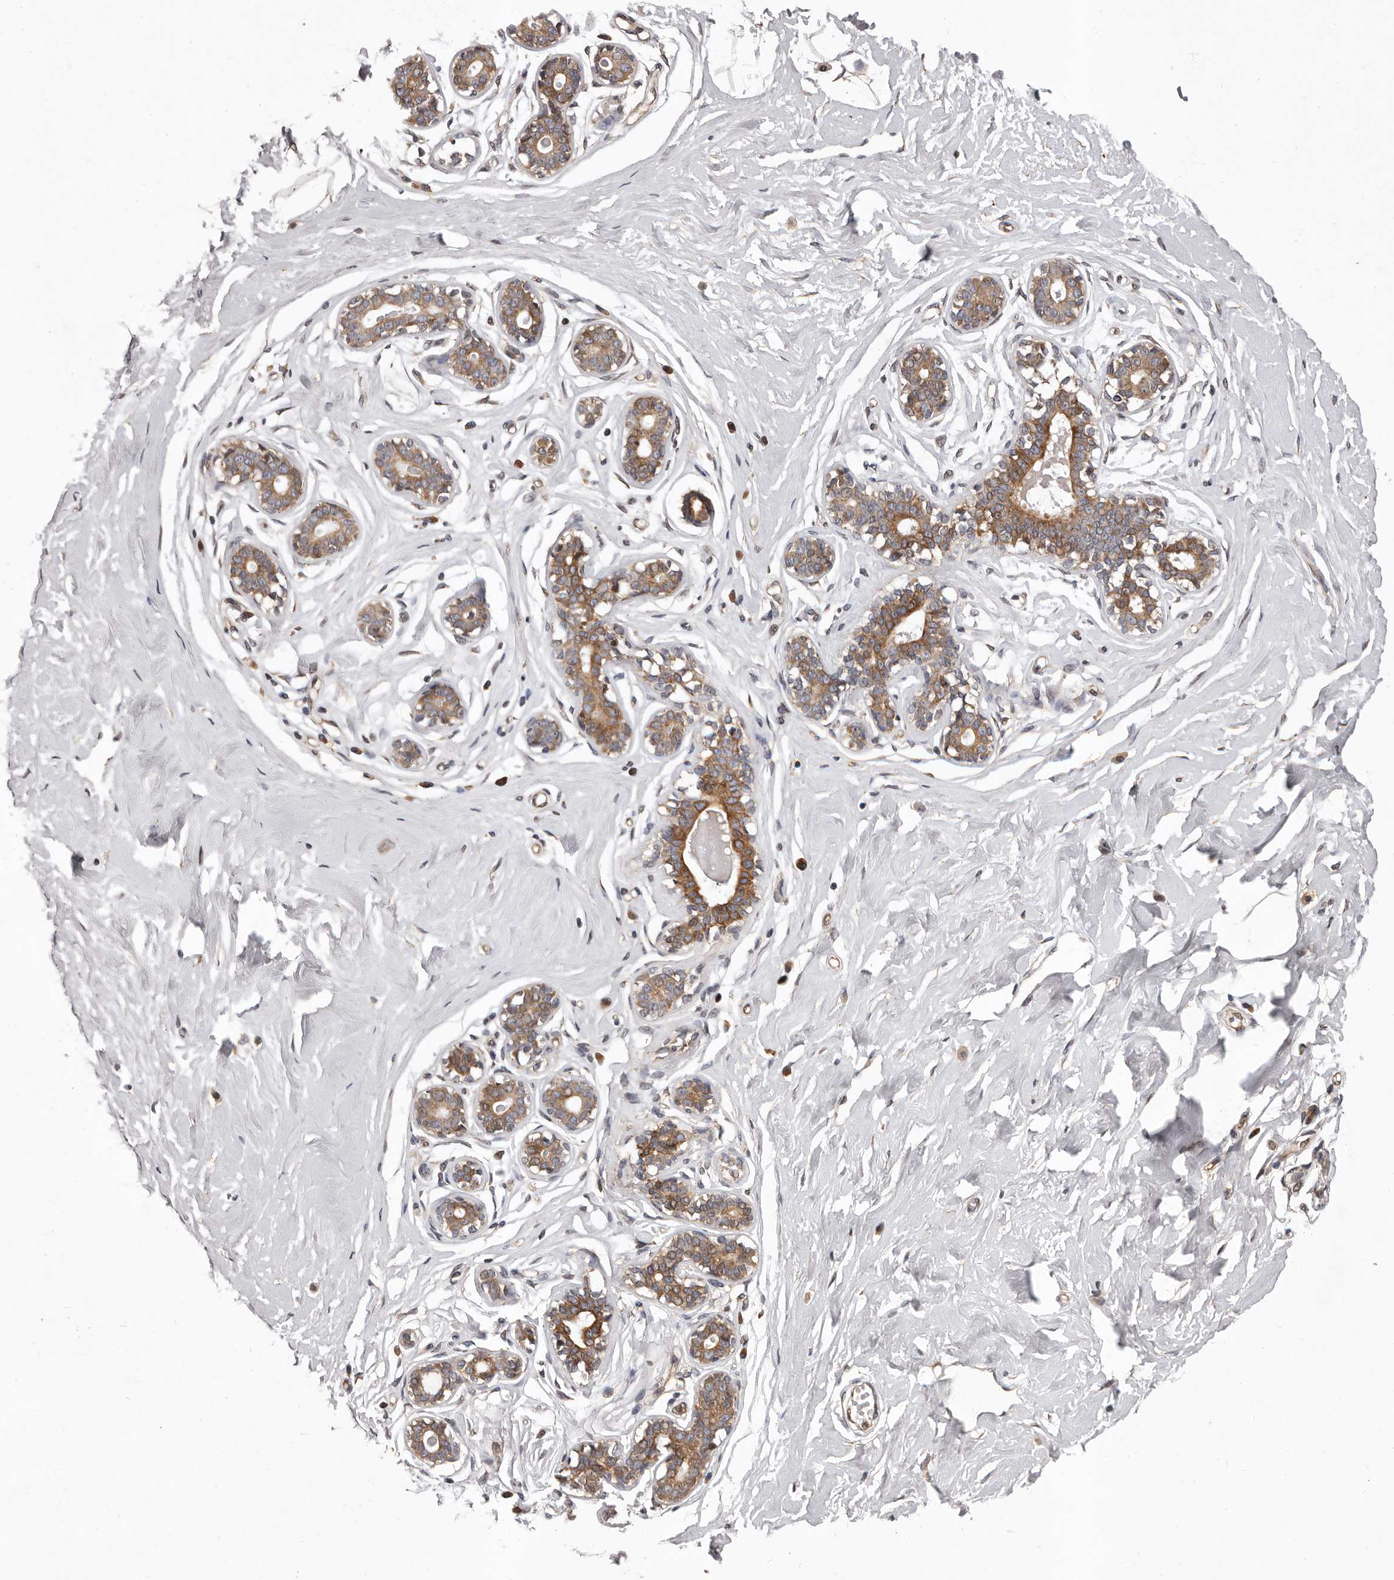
{"staining": {"intensity": "moderate", "quantity": ">75%", "location": "cytoplasmic/membranous"}, "tissue": "breast", "cell_type": "Adipocytes", "image_type": "normal", "snomed": [{"axis": "morphology", "description": "Normal tissue, NOS"}, {"axis": "morphology", "description": "Adenoma, NOS"}, {"axis": "topography", "description": "Breast"}], "caption": "Benign breast reveals moderate cytoplasmic/membranous staining in about >75% of adipocytes, visualized by immunohistochemistry.", "gene": "GADD45B", "patient": {"sex": "female", "age": 23}}